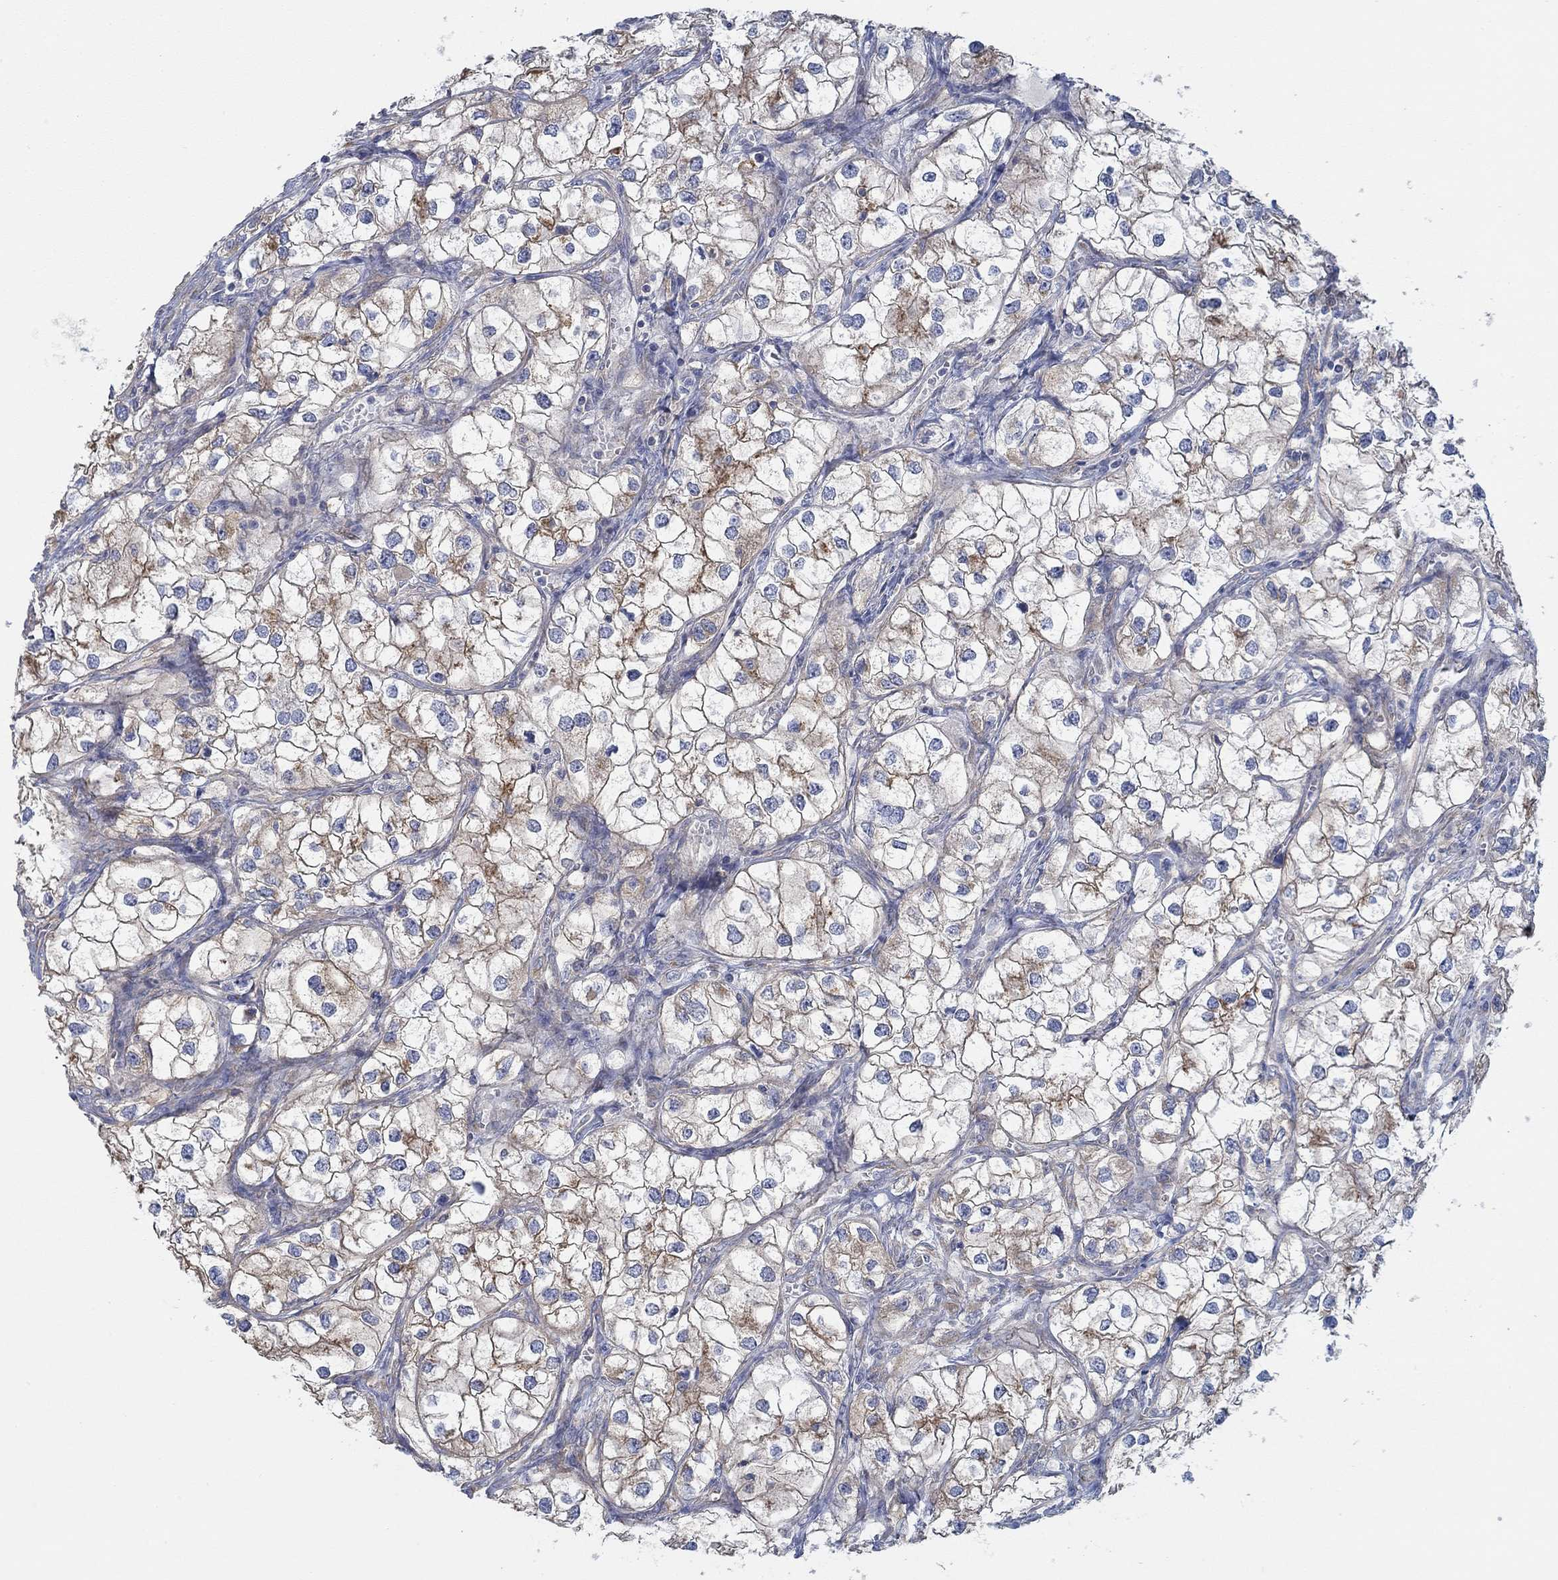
{"staining": {"intensity": "strong", "quantity": "25%-75%", "location": "cytoplasmic/membranous"}, "tissue": "renal cancer", "cell_type": "Tumor cells", "image_type": "cancer", "snomed": [{"axis": "morphology", "description": "Adenocarcinoma, NOS"}, {"axis": "topography", "description": "Kidney"}], "caption": "Immunohistochemistry (IHC) of human renal adenocarcinoma reveals high levels of strong cytoplasmic/membranous staining in about 25%-75% of tumor cells.", "gene": "SPAG9", "patient": {"sex": "male", "age": 59}}